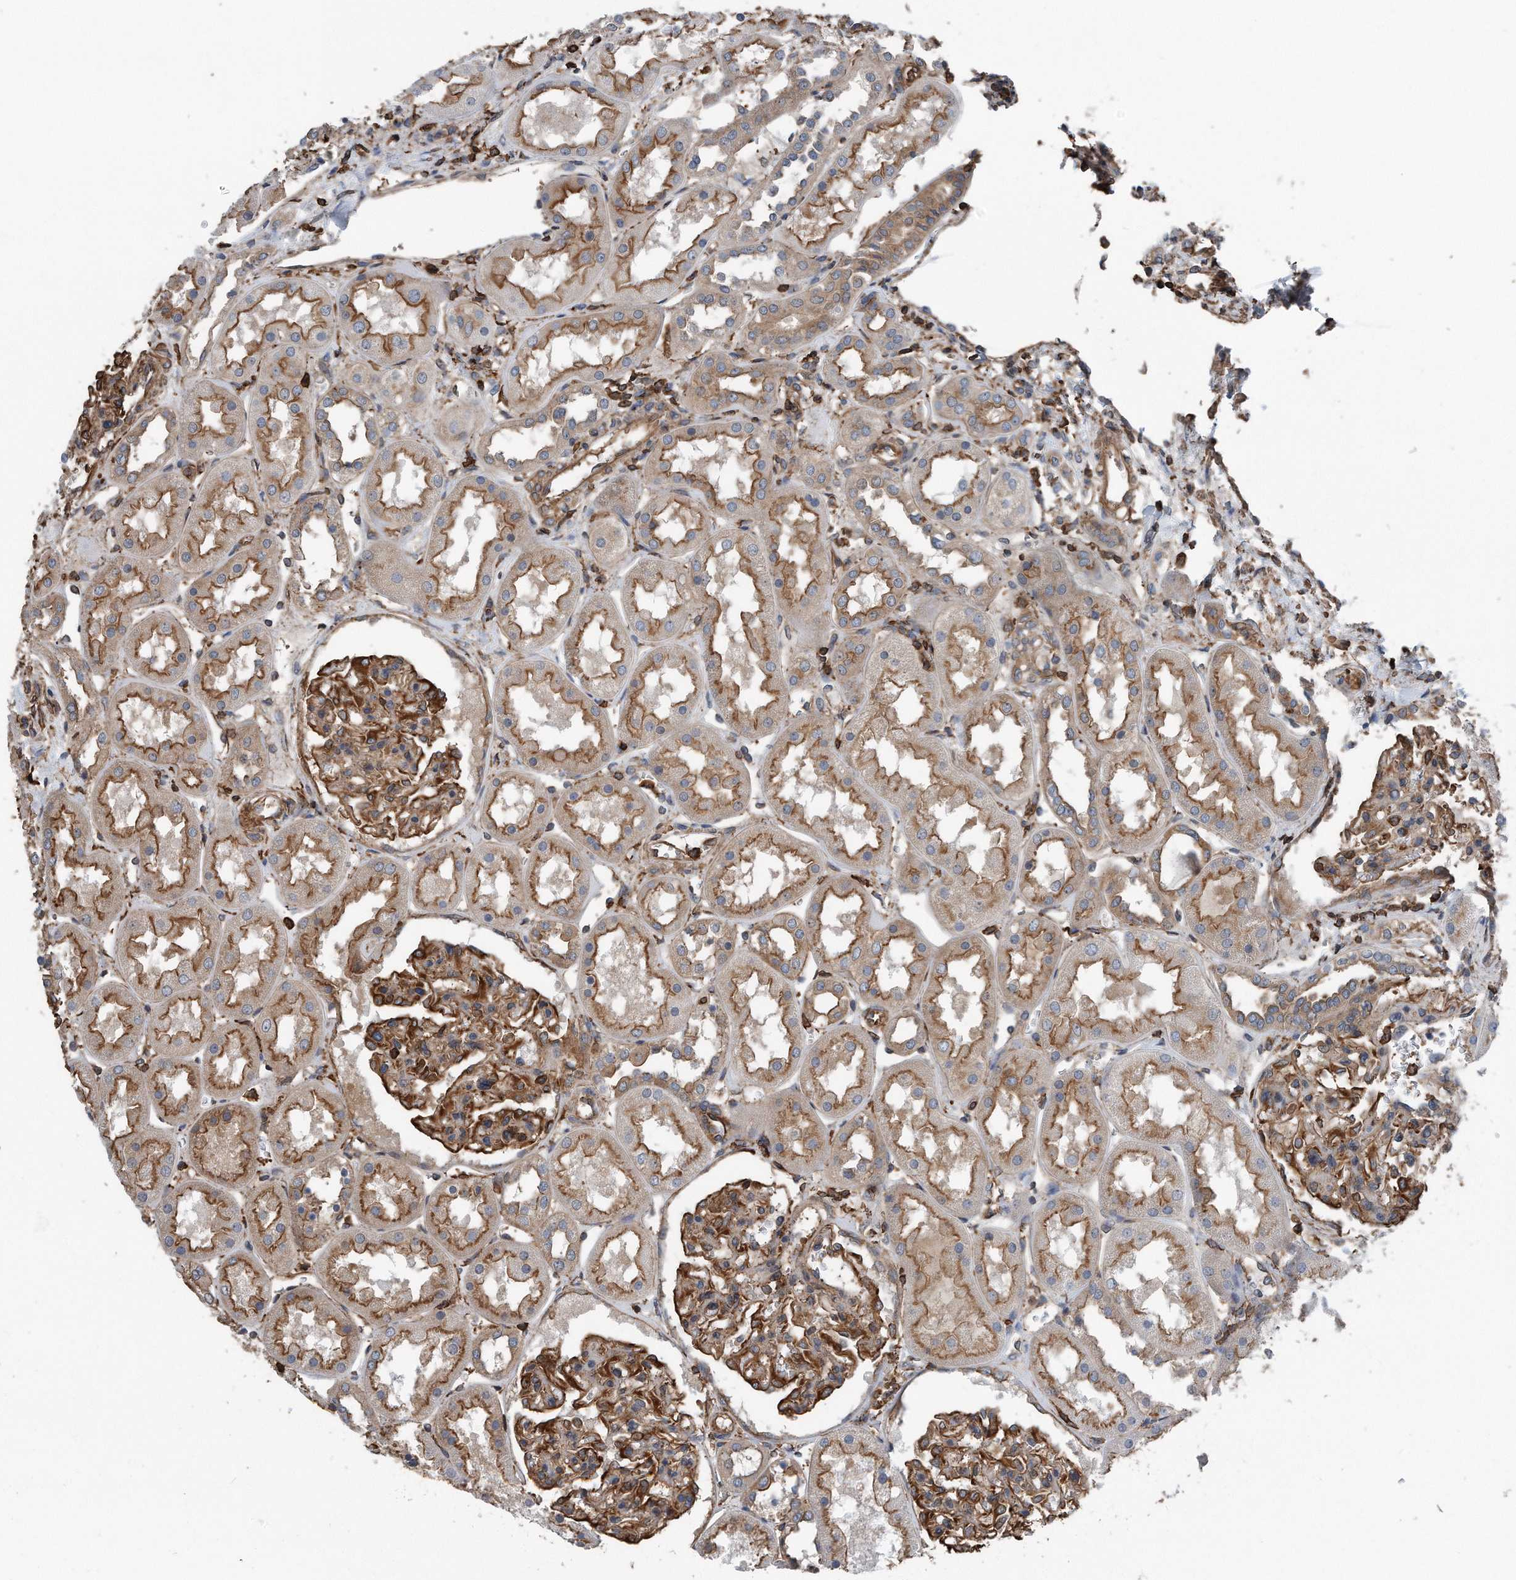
{"staining": {"intensity": "strong", "quantity": ">75%", "location": "cytoplasmic/membranous"}, "tissue": "kidney", "cell_type": "Cells in glomeruli", "image_type": "normal", "snomed": [{"axis": "morphology", "description": "Normal tissue, NOS"}, {"axis": "topography", "description": "Kidney"}], "caption": "This is an image of immunohistochemistry staining of benign kidney, which shows strong staining in the cytoplasmic/membranous of cells in glomeruli.", "gene": "RSPO3", "patient": {"sex": "male", "age": 70}}